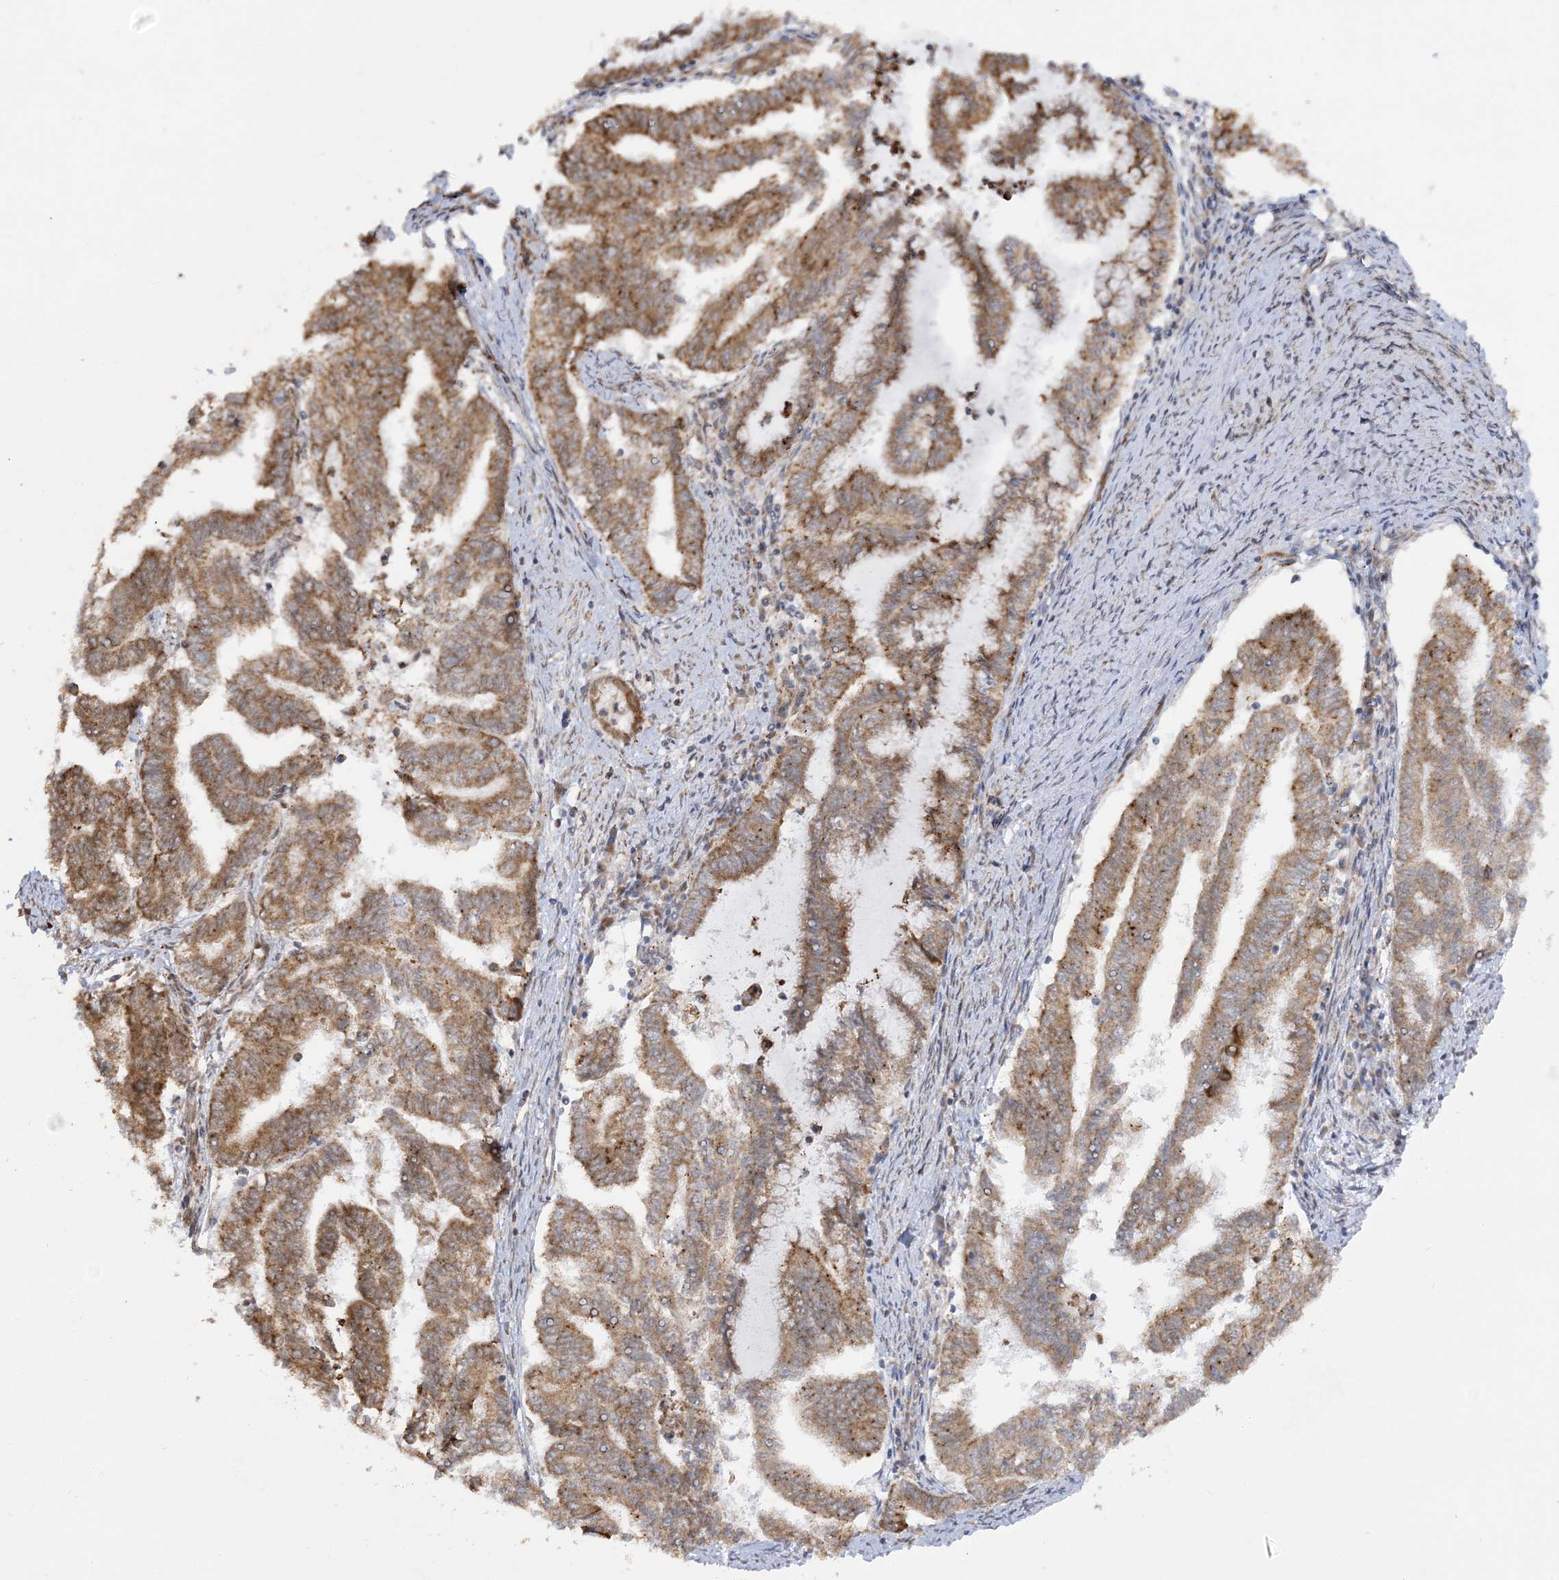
{"staining": {"intensity": "moderate", "quantity": ">75%", "location": "cytoplasmic/membranous"}, "tissue": "endometrial cancer", "cell_type": "Tumor cells", "image_type": "cancer", "snomed": [{"axis": "morphology", "description": "Adenocarcinoma, NOS"}, {"axis": "topography", "description": "Endometrium"}], "caption": "DAB immunohistochemical staining of human endometrial cancer (adenocarcinoma) shows moderate cytoplasmic/membranous protein expression in about >75% of tumor cells.", "gene": "MRPL47", "patient": {"sex": "female", "age": 79}}